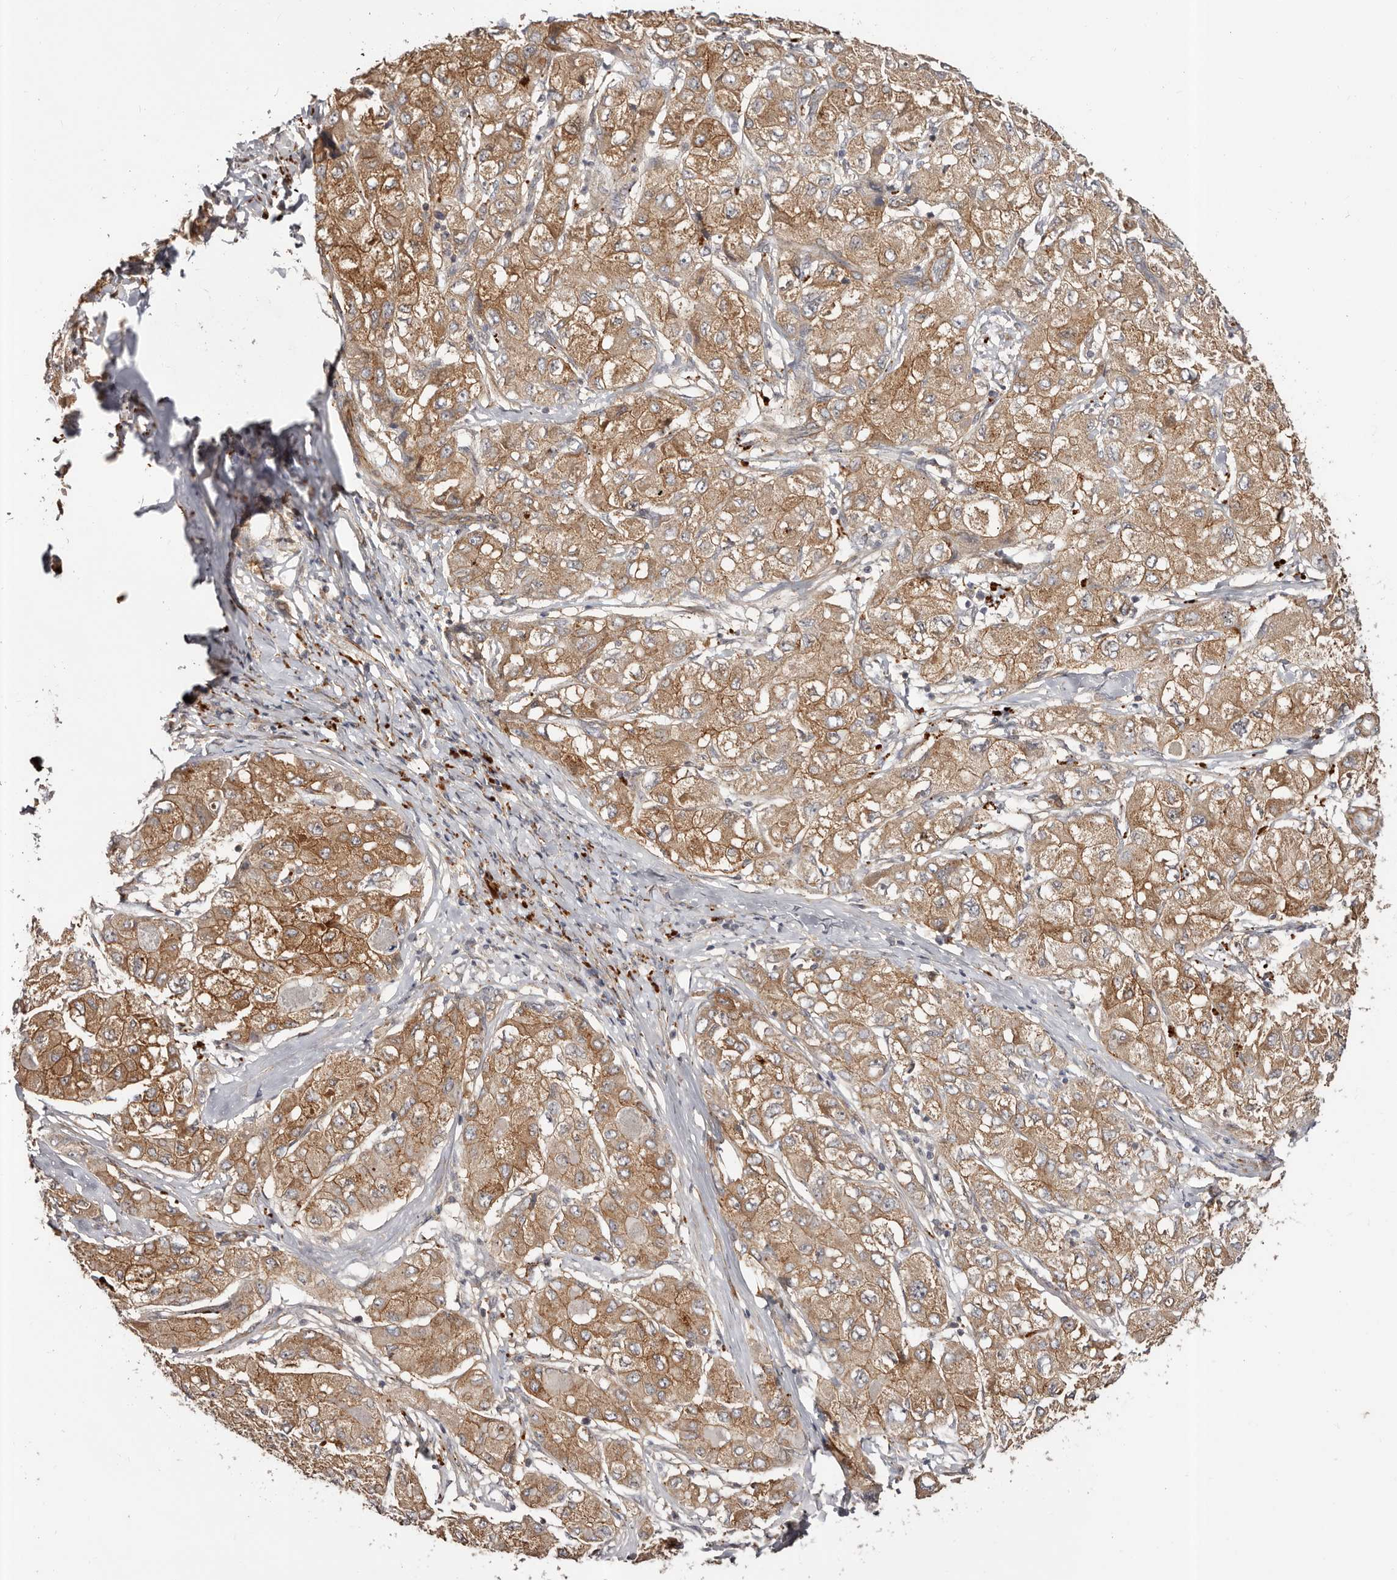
{"staining": {"intensity": "moderate", "quantity": ">75%", "location": "cytoplasmic/membranous"}, "tissue": "liver cancer", "cell_type": "Tumor cells", "image_type": "cancer", "snomed": [{"axis": "morphology", "description": "Carcinoma, Hepatocellular, NOS"}, {"axis": "topography", "description": "Liver"}], "caption": "There is medium levels of moderate cytoplasmic/membranous staining in tumor cells of liver hepatocellular carcinoma, as demonstrated by immunohistochemical staining (brown color).", "gene": "MICAL2", "patient": {"sex": "male", "age": 80}}